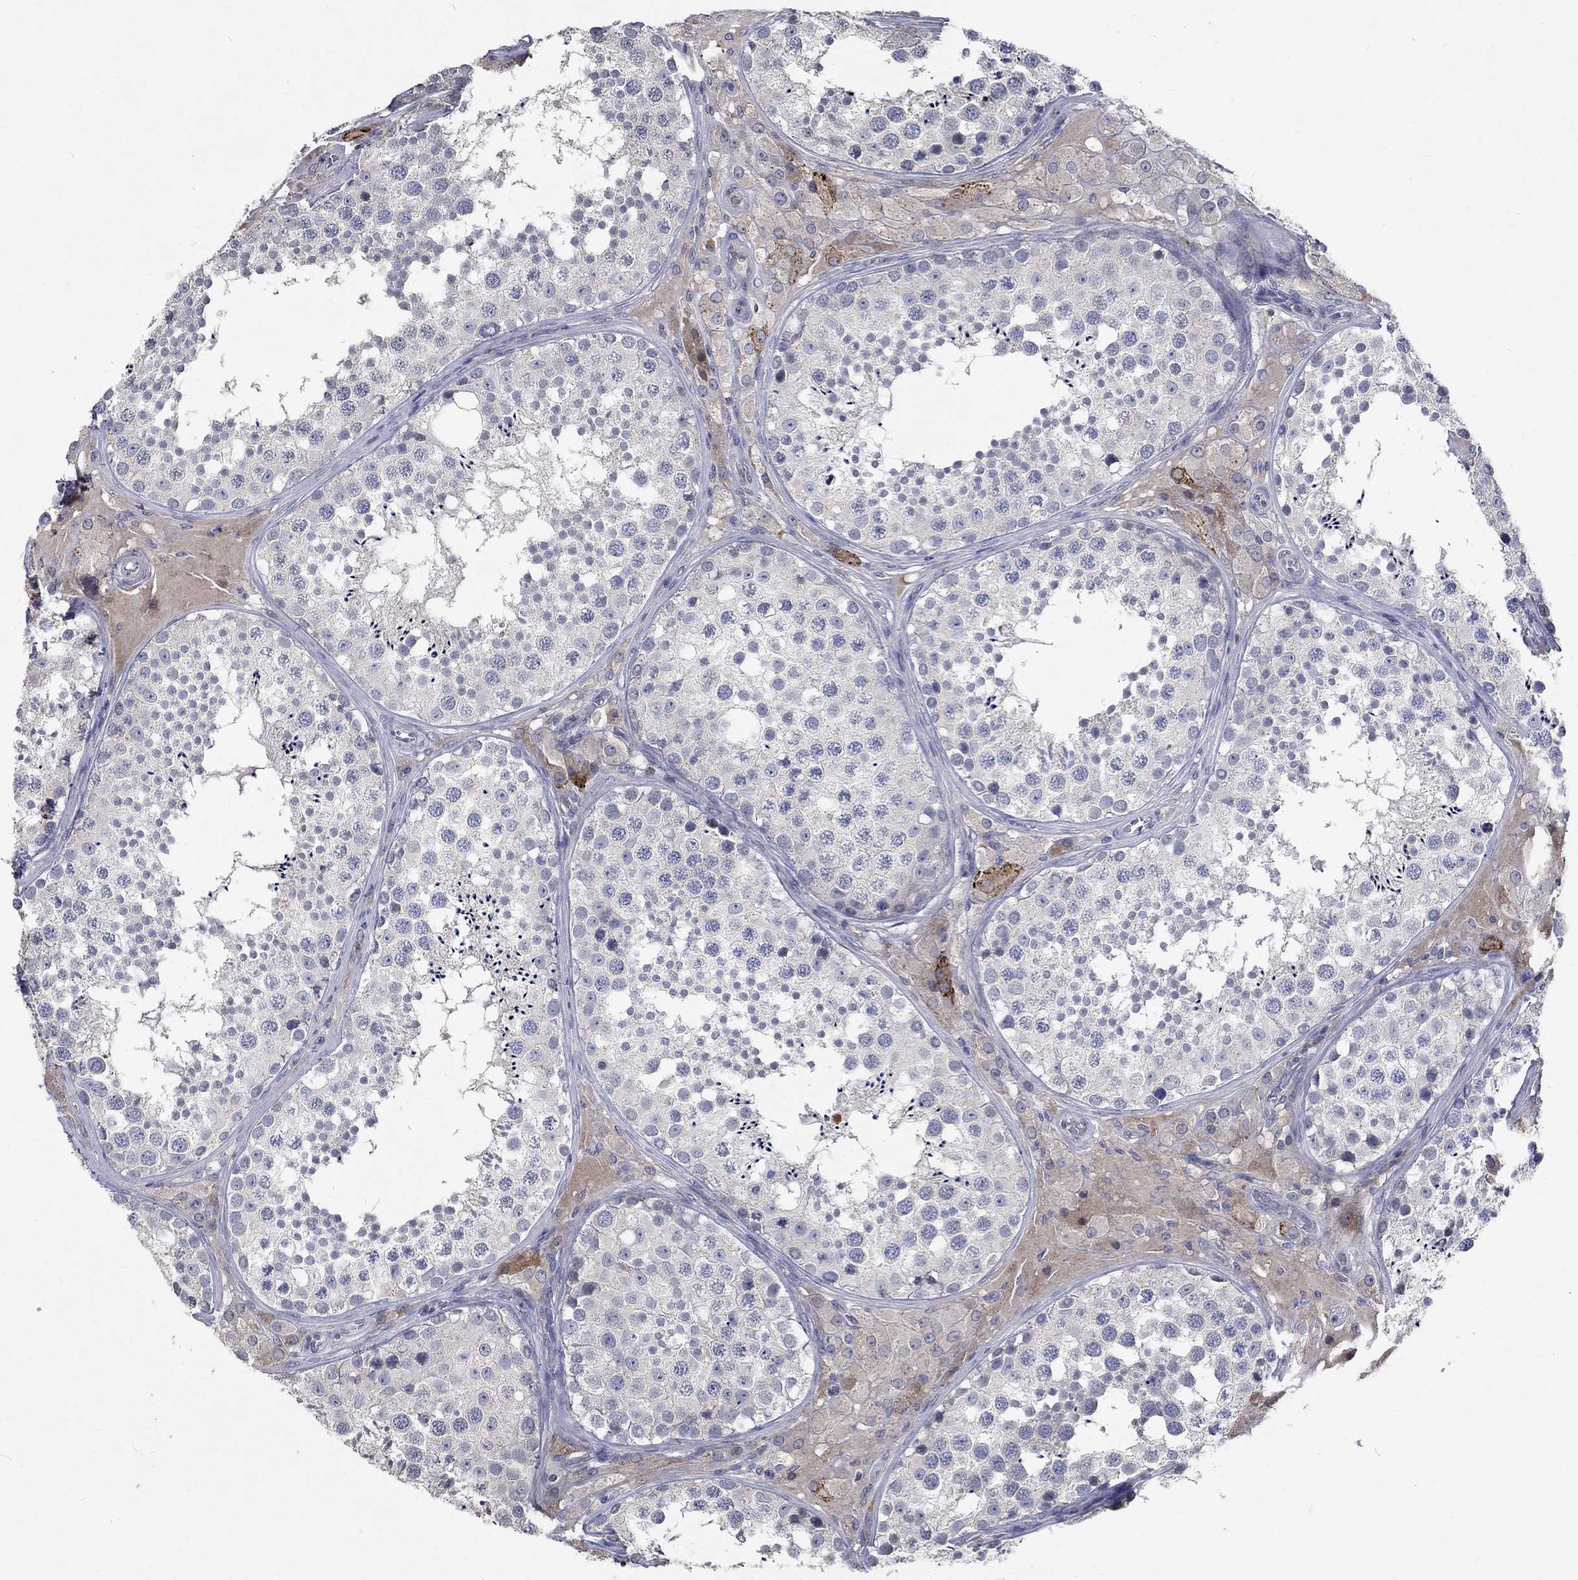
{"staining": {"intensity": "negative", "quantity": "none", "location": "none"}, "tissue": "testis", "cell_type": "Cells in seminiferous ducts", "image_type": "normal", "snomed": [{"axis": "morphology", "description": "Normal tissue, NOS"}, {"axis": "topography", "description": "Testis"}], "caption": "Unremarkable testis was stained to show a protein in brown. There is no significant expression in cells in seminiferous ducts. (Stains: DAB (3,3'-diaminobenzidine) immunohistochemistry with hematoxylin counter stain, Microscopy: brightfield microscopy at high magnification).", "gene": "TMEM169", "patient": {"sex": "male", "age": 34}}